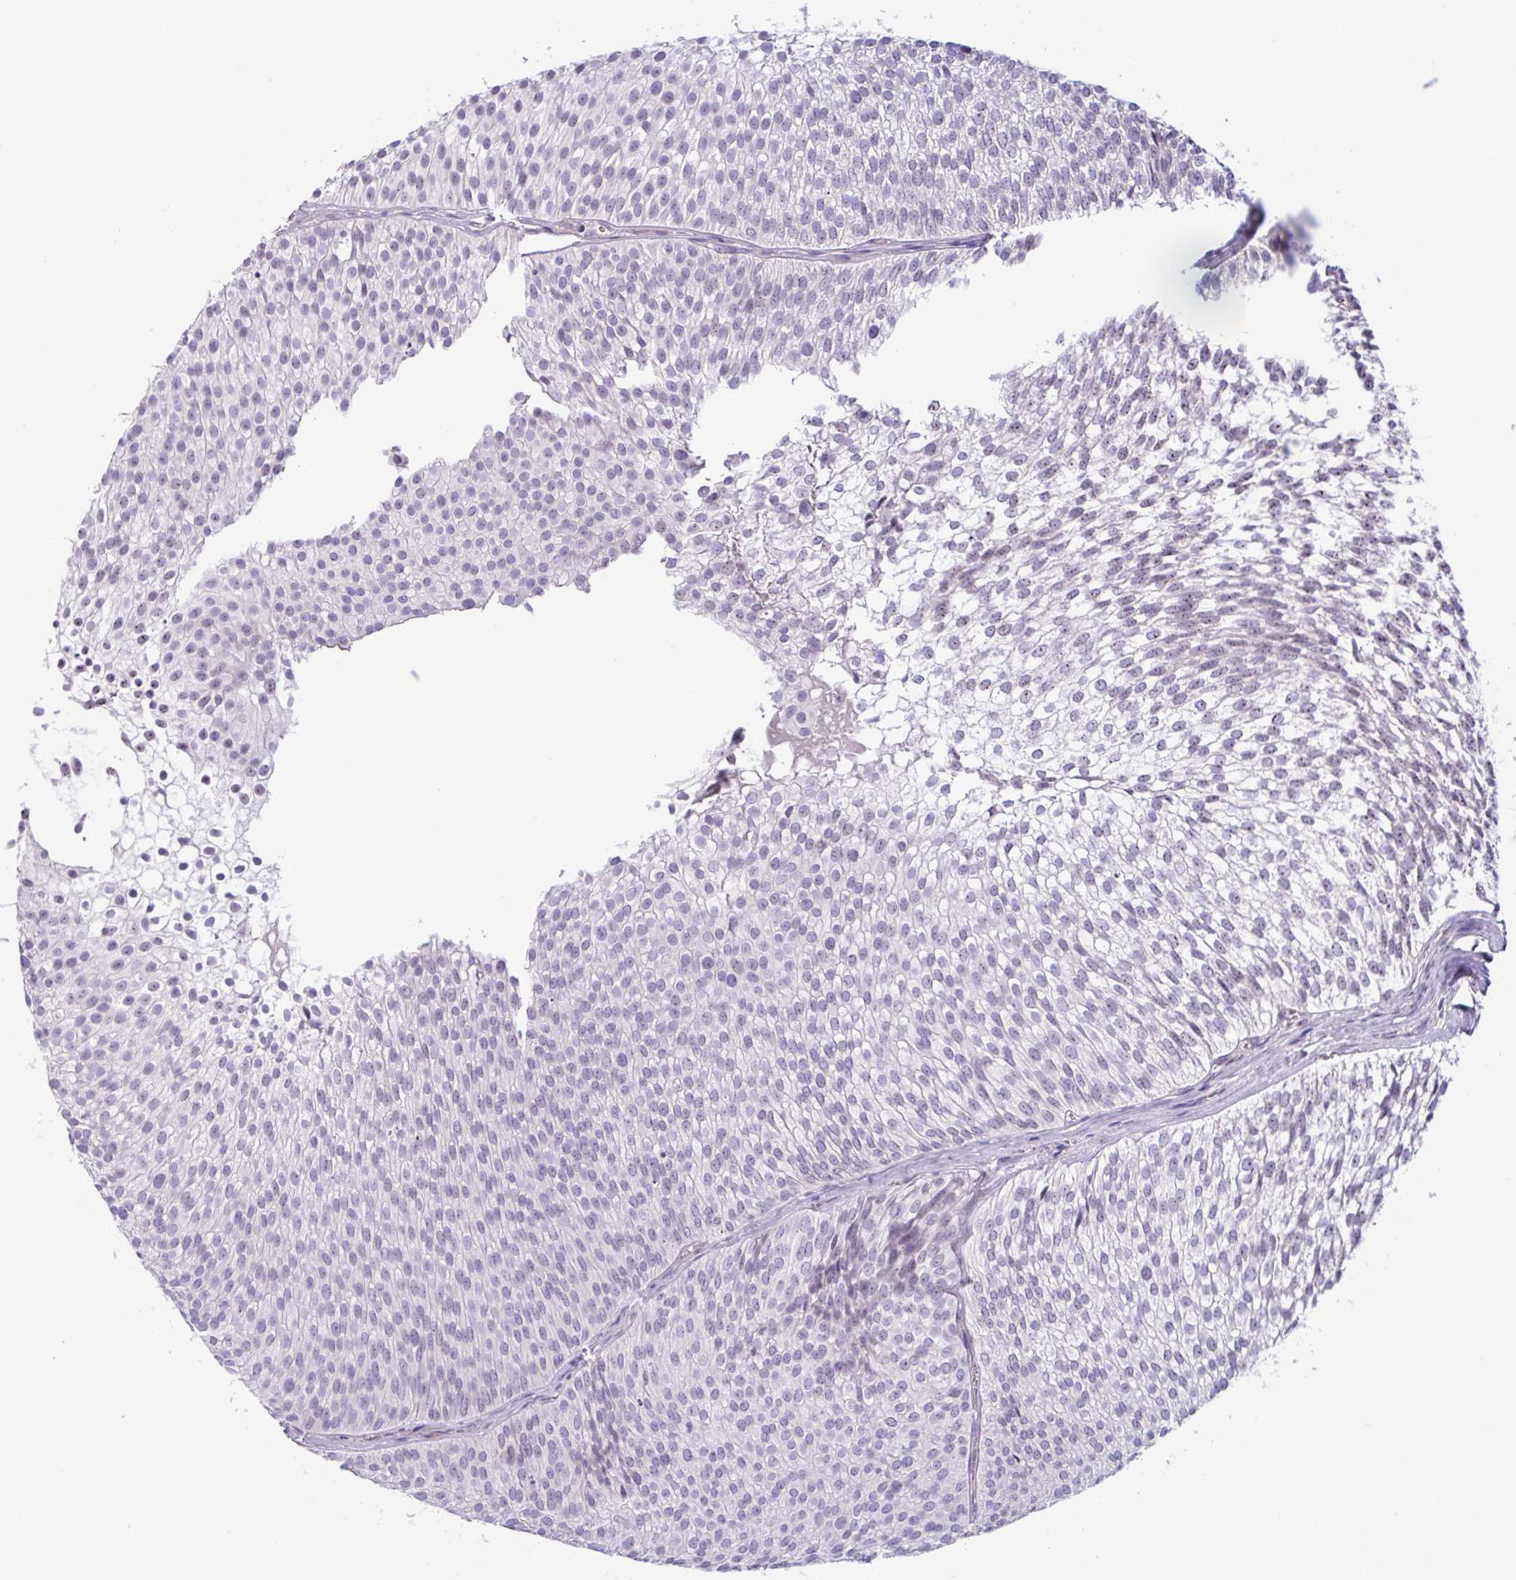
{"staining": {"intensity": "negative", "quantity": "none", "location": "none"}, "tissue": "urothelial cancer", "cell_type": "Tumor cells", "image_type": "cancer", "snomed": [{"axis": "morphology", "description": "Urothelial carcinoma, Low grade"}, {"axis": "topography", "description": "Urinary bladder"}], "caption": "There is no significant staining in tumor cells of urothelial cancer. (DAB immunohistochemistry (IHC) with hematoxylin counter stain).", "gene": "MXRA8", "patient": {"sex": "male", "age": 91}}